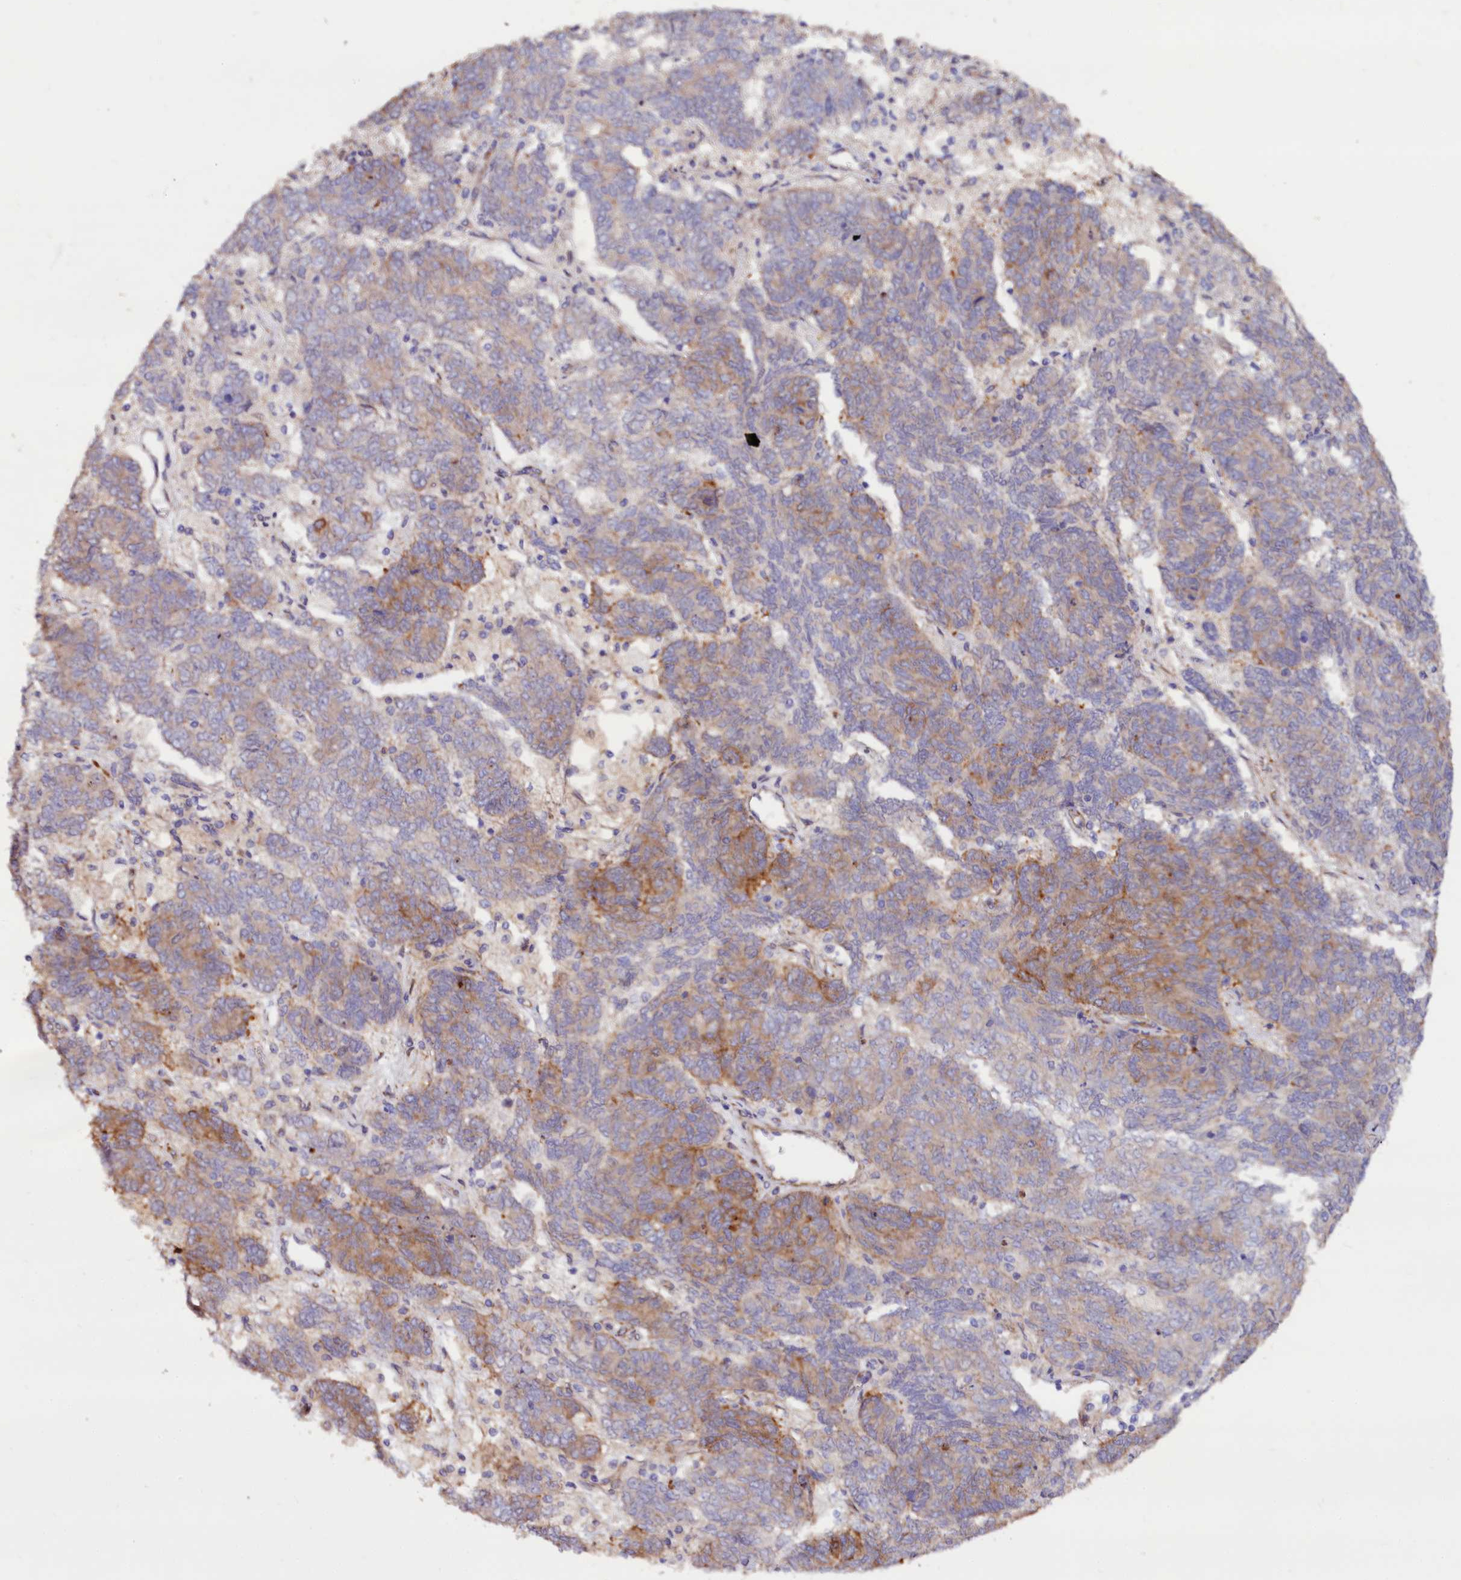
{"staining": {"intensity": "strong", "quantity": "<25%", "location": "cytoplasmic/membranous"}, "tissue": "endometrial cancer", "cell_type": "Tumor cells", "image_type": "cancer", "snomed": [{"axis": "morphology", "description": "Adenocarcinoma, NOS"}, {"axis": "topography", "description": "Endometrium"}], "caption": "Immunohistochemistry (IHC) micrograph of human endometrial cancer (adenocarcinoma) stained for a protein (brown), which reveals medium levels of strong cytoplasmic/membranous expression in about <25% of tumor cells.", "gene": "WNT8A", "patient": {"sex": "female", "age": 80}}